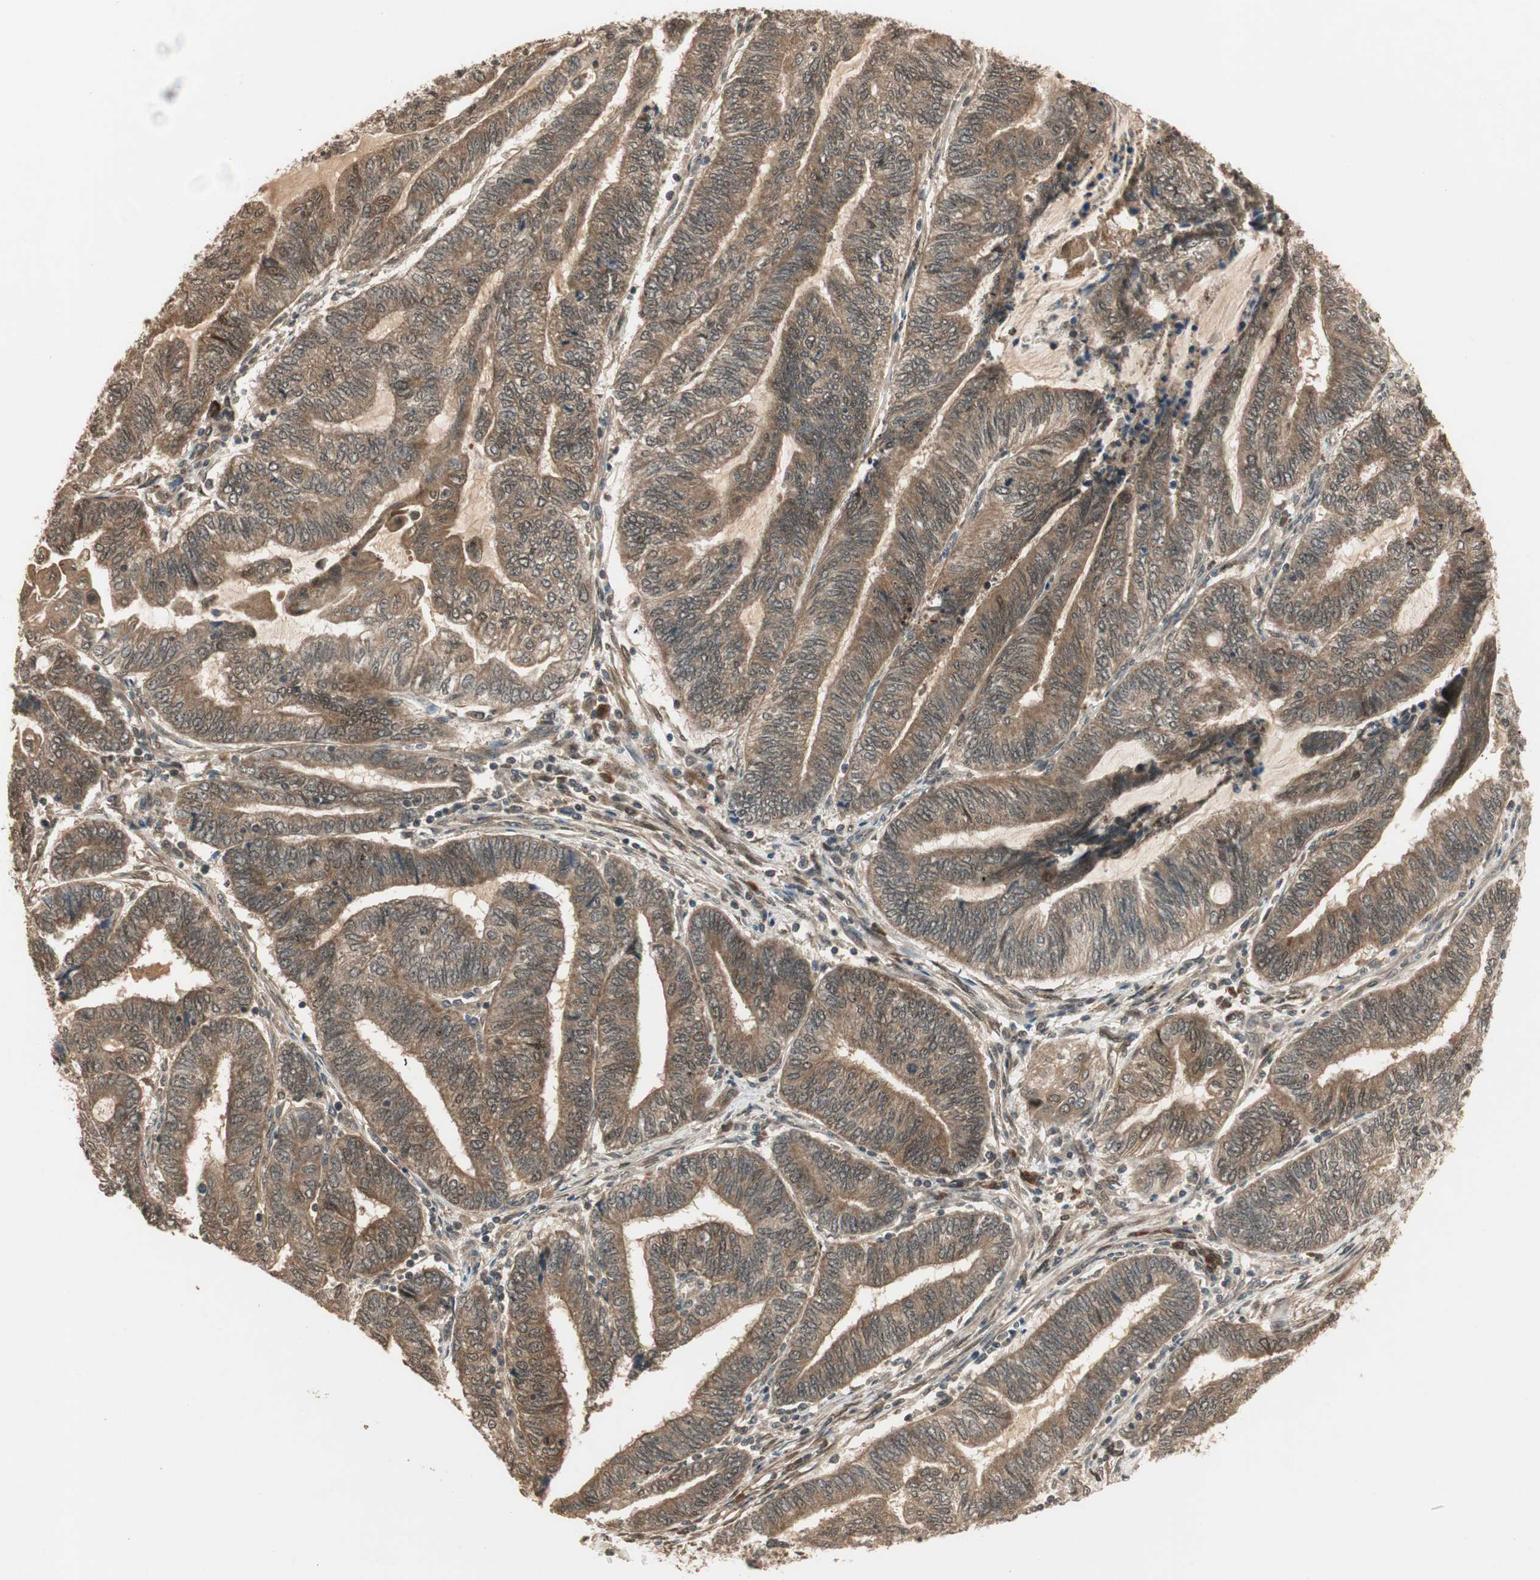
{"staining": {"intensity": "strong", "quantity": ">75%", "location": "cytoplasmic/membranous,nuclear"}, "tissue": "endometrial cancer", "cell_type": "Tumor cells", "image_type": "cancer", "snomed": [{"axis": "morphology", "description": "Adenocarcinoma, NOS"}, {"axis": "topography", "description": "Uterus"}, {"axis": "topography", "description": "Endometrium"}], "caption": "IHC micrograph of neoplastic tissue: endometrial cancer (adenocarcinoma) stained using IHC displays high levels of strong protein expression localized specifically in the cytoplasmic/membranous and nuclear of tumor cells, appearing as a cytoplasmic/membranous and nuclear brown color.", "gene": "ZSCAN31", "patient": {"sex": "female", "age": 70}}